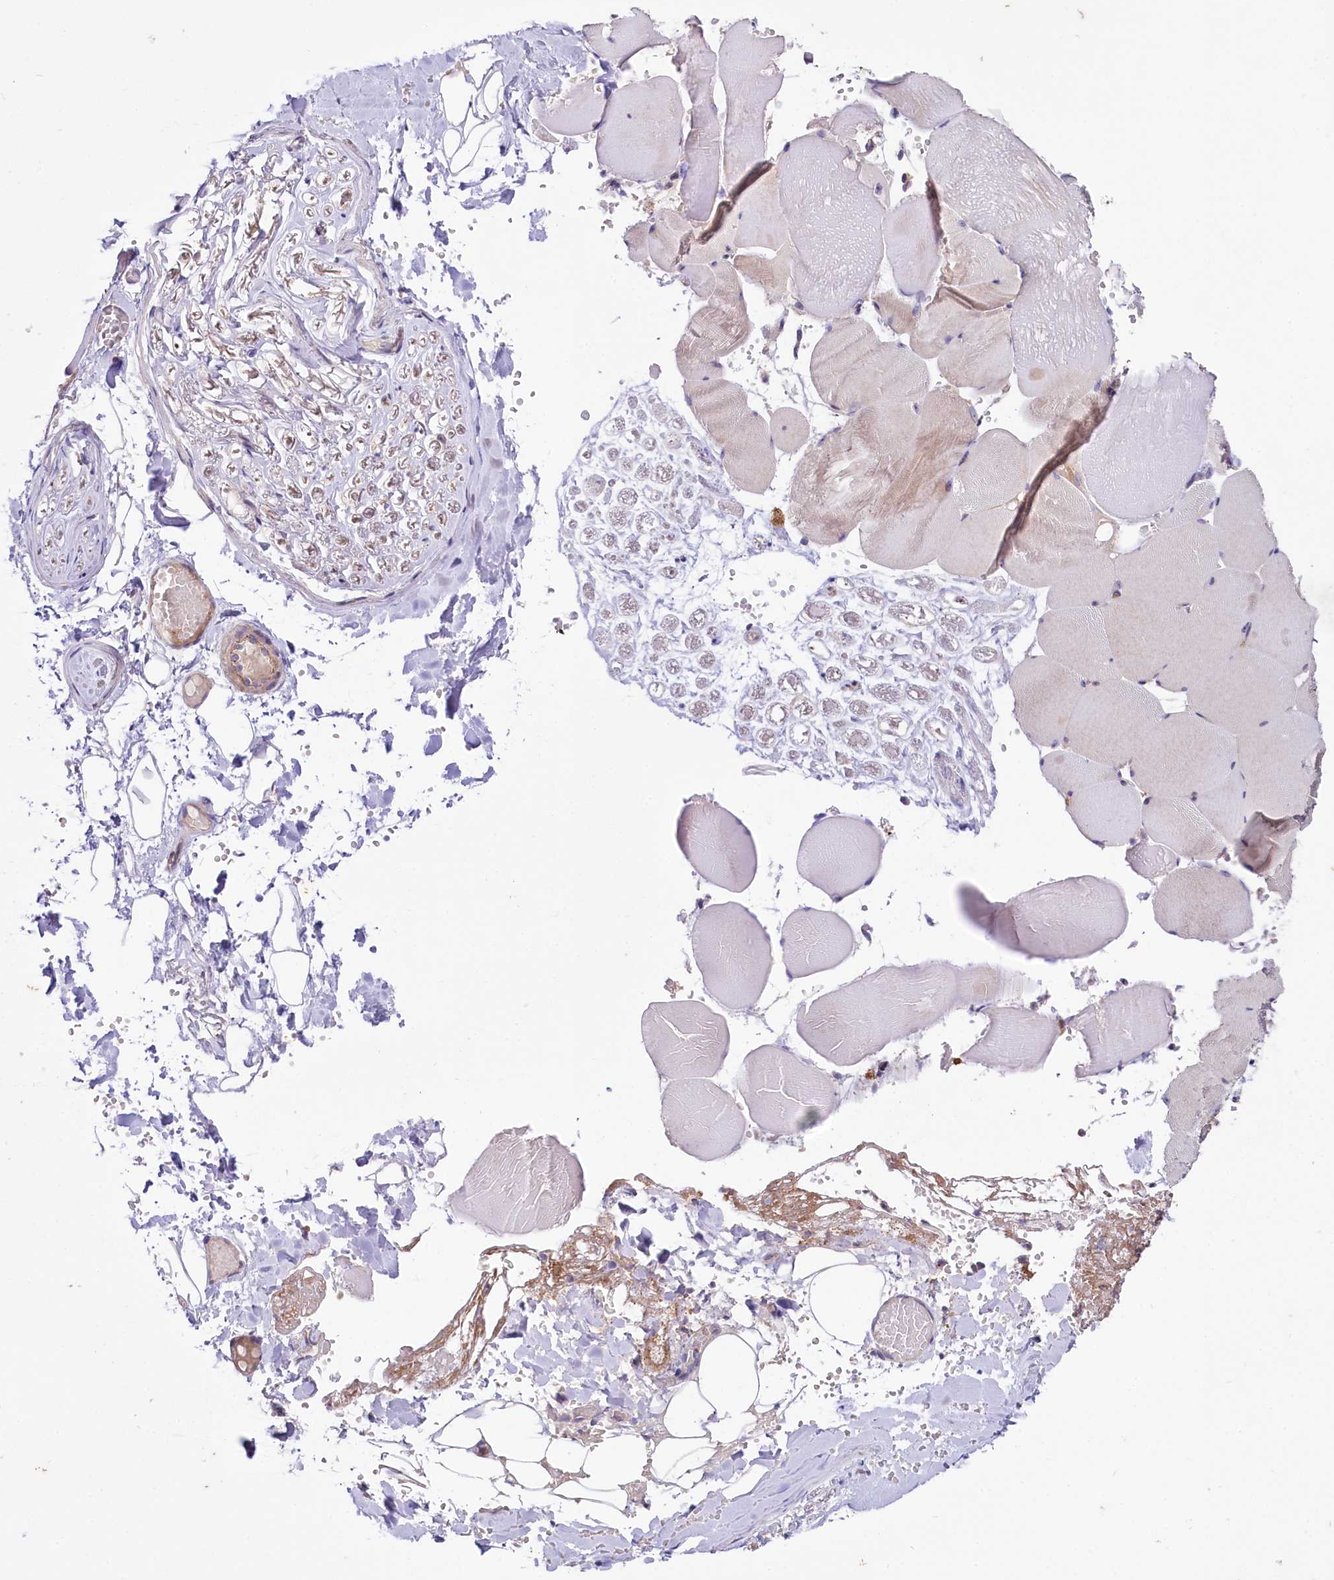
{"staining": {"intensity": "negative", "quantity": "none", "location": "none"}, "tissue": "adipose tissue", "cell_type": "Adipocytes", "image_type": "normal", "snomed": [{"axis": "morphology", "description": "Normal tissue, NOS"}, {"axis": "topography", "description": "Skeletal muscle"}, {"axis": "topography", "description": "Peripheral nerve tissue"}], "caption": "Protein analysis of benign adipose tissue reveals no significant staining in adipocytes. (DAB (3,3'-diaminobenzidine) immunohistochemistry (IHC) with hematoxylin counter stain).", "gene": "RPUSD3", "patient": {"sex": "female", "age": 55}}